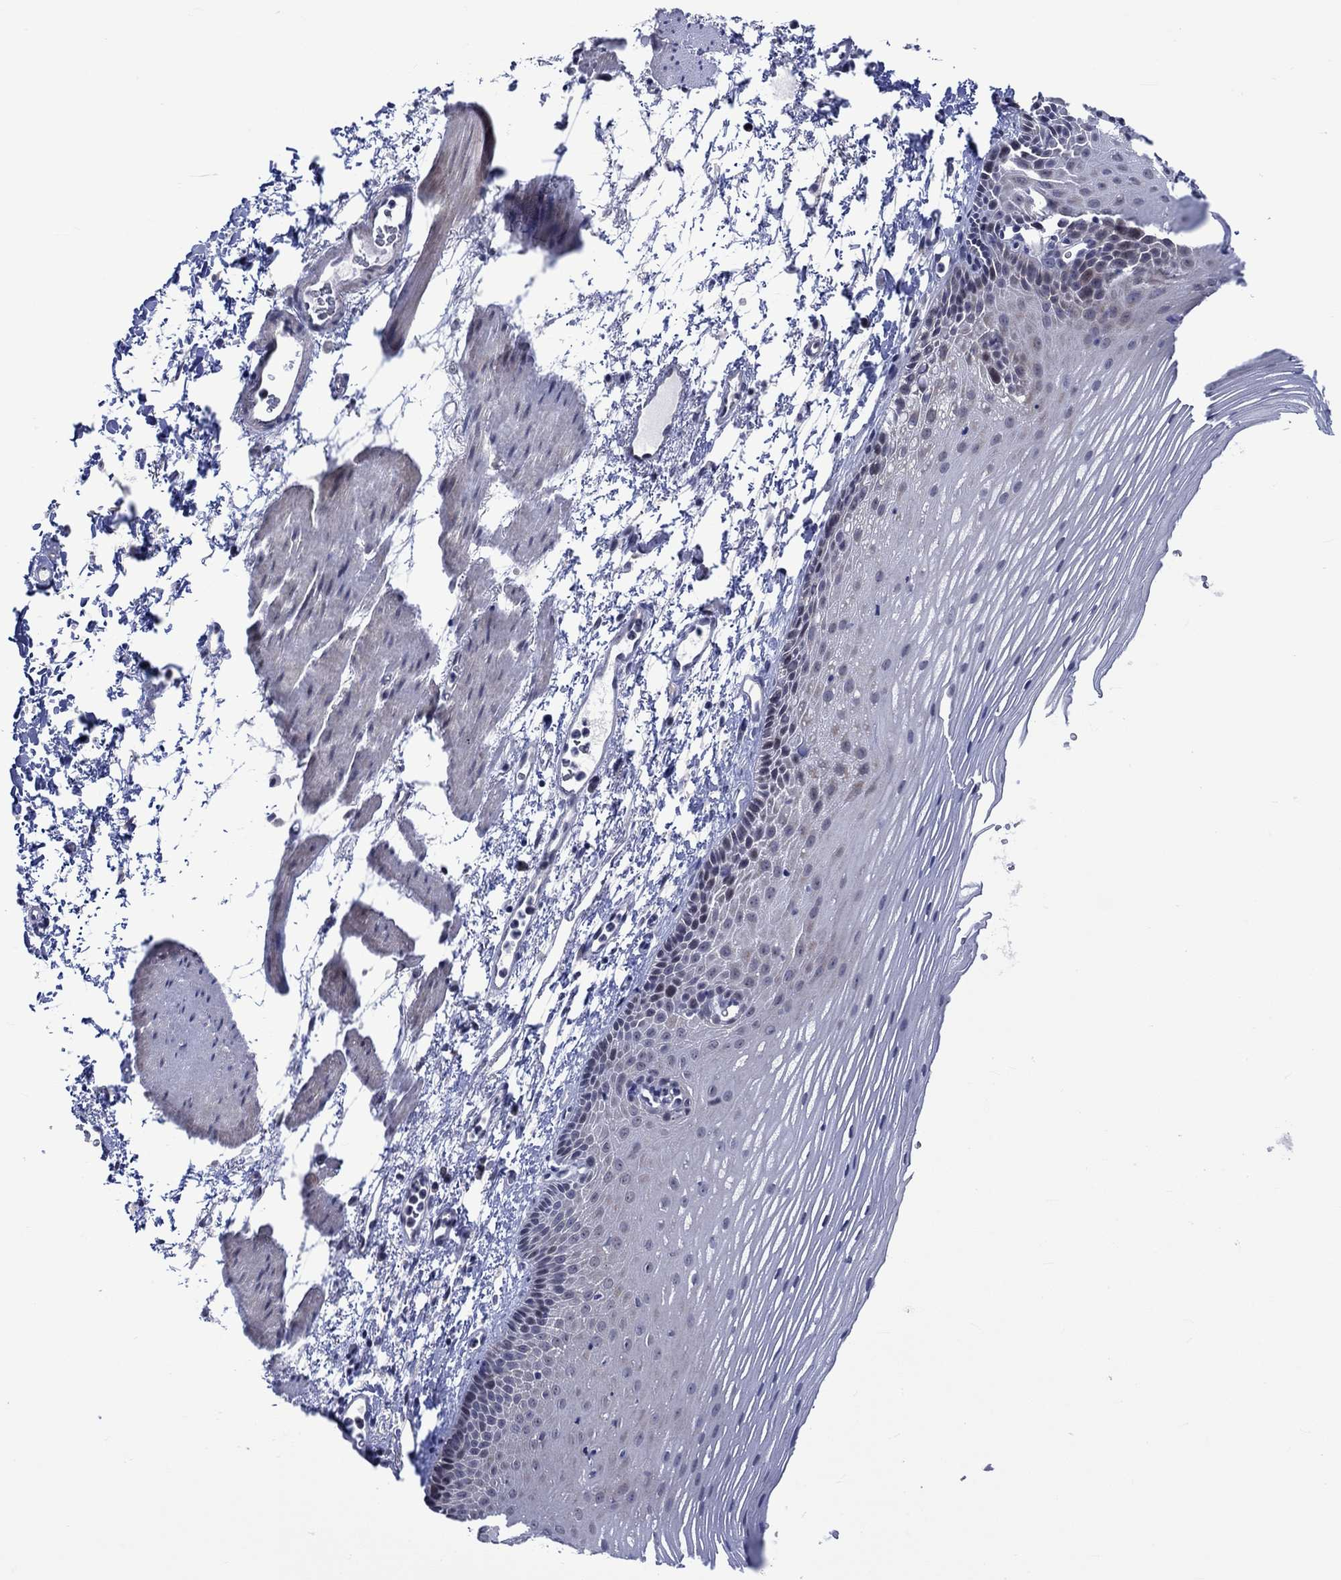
{"staining": {"intensity": "moderate", "quantity": "<25%", "location": "nuclear"}, "tissue": "esophagus", "cell_type": "Squamous epithelial cells", "image_type": "normal", "snomed": [{"axis": "morphology", "description": "Normal tissue, NOS"}, {"axis": "topography", "description": "Esophagus"}], "caption": "An image of human esophagus stained for a protein demonstrates moderate nuclear brown staining in squamous epithelial cells. The staining was performed using DAB (3,3'-diaminobenzidine), with brown indicating positive protein expression. Nuclei are stained blue with hematoxylin.", "gene": "E2F8", "patient": {"sex": "male", "age": 76}}